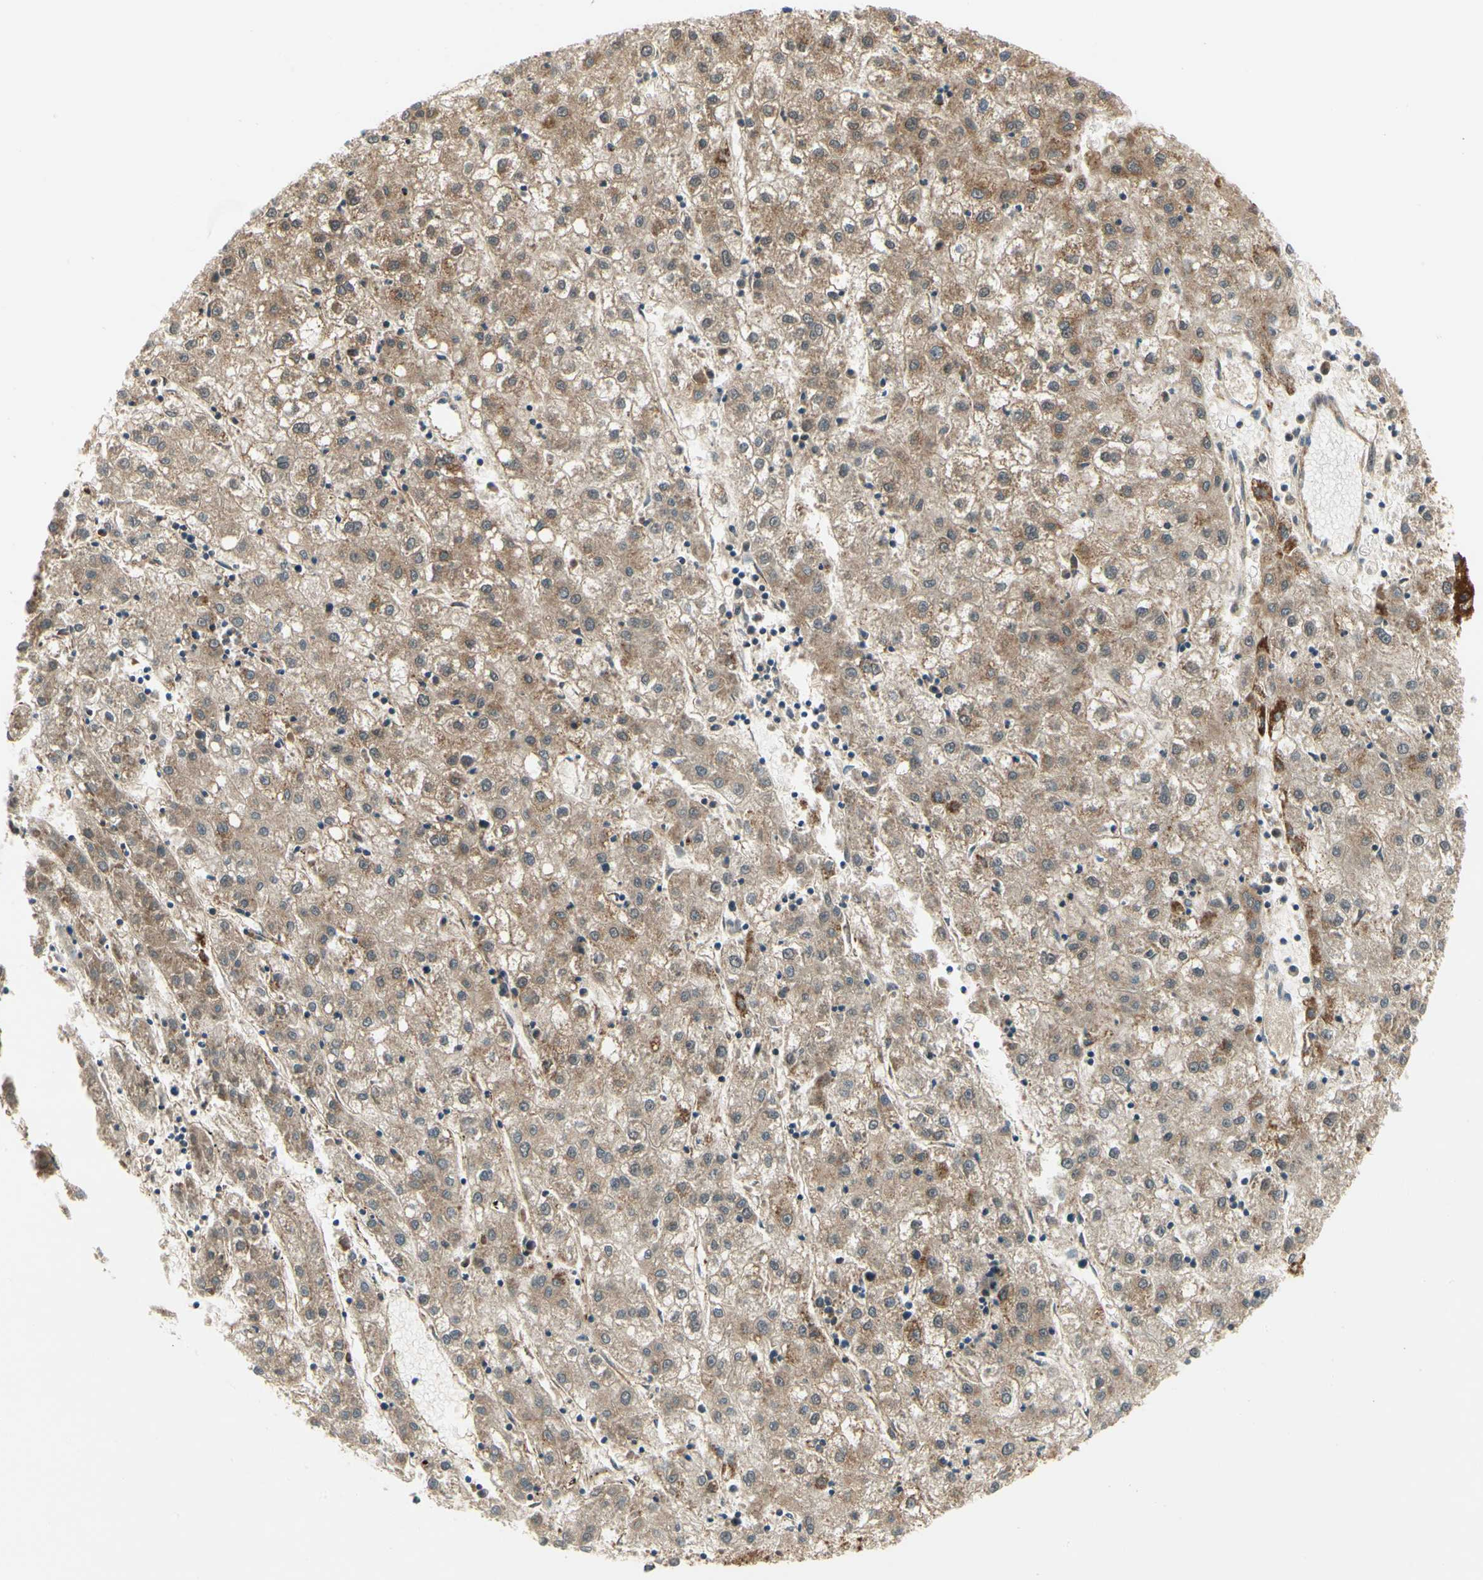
{"staining": {"intensity": "moderate", "quantity": "25%-75%", "location": "cytoplasmic/membranous"}, "tissue": "liver cancer", "cell_type": "Tumor cells", "image_type": "cancer", "snomed": [{"axis": "morphology", "description": "Carcinoma, Hepatocellular, NOS"}, {"axis": "topography", "description": "Liver"}], "caption": "Human liver hepatocellular carcinoma stained with a protein marker demonstrates moderate staining in tumor cells.", "gene": "EPHB3", "patient": {"sex": "male", "age": 72}}